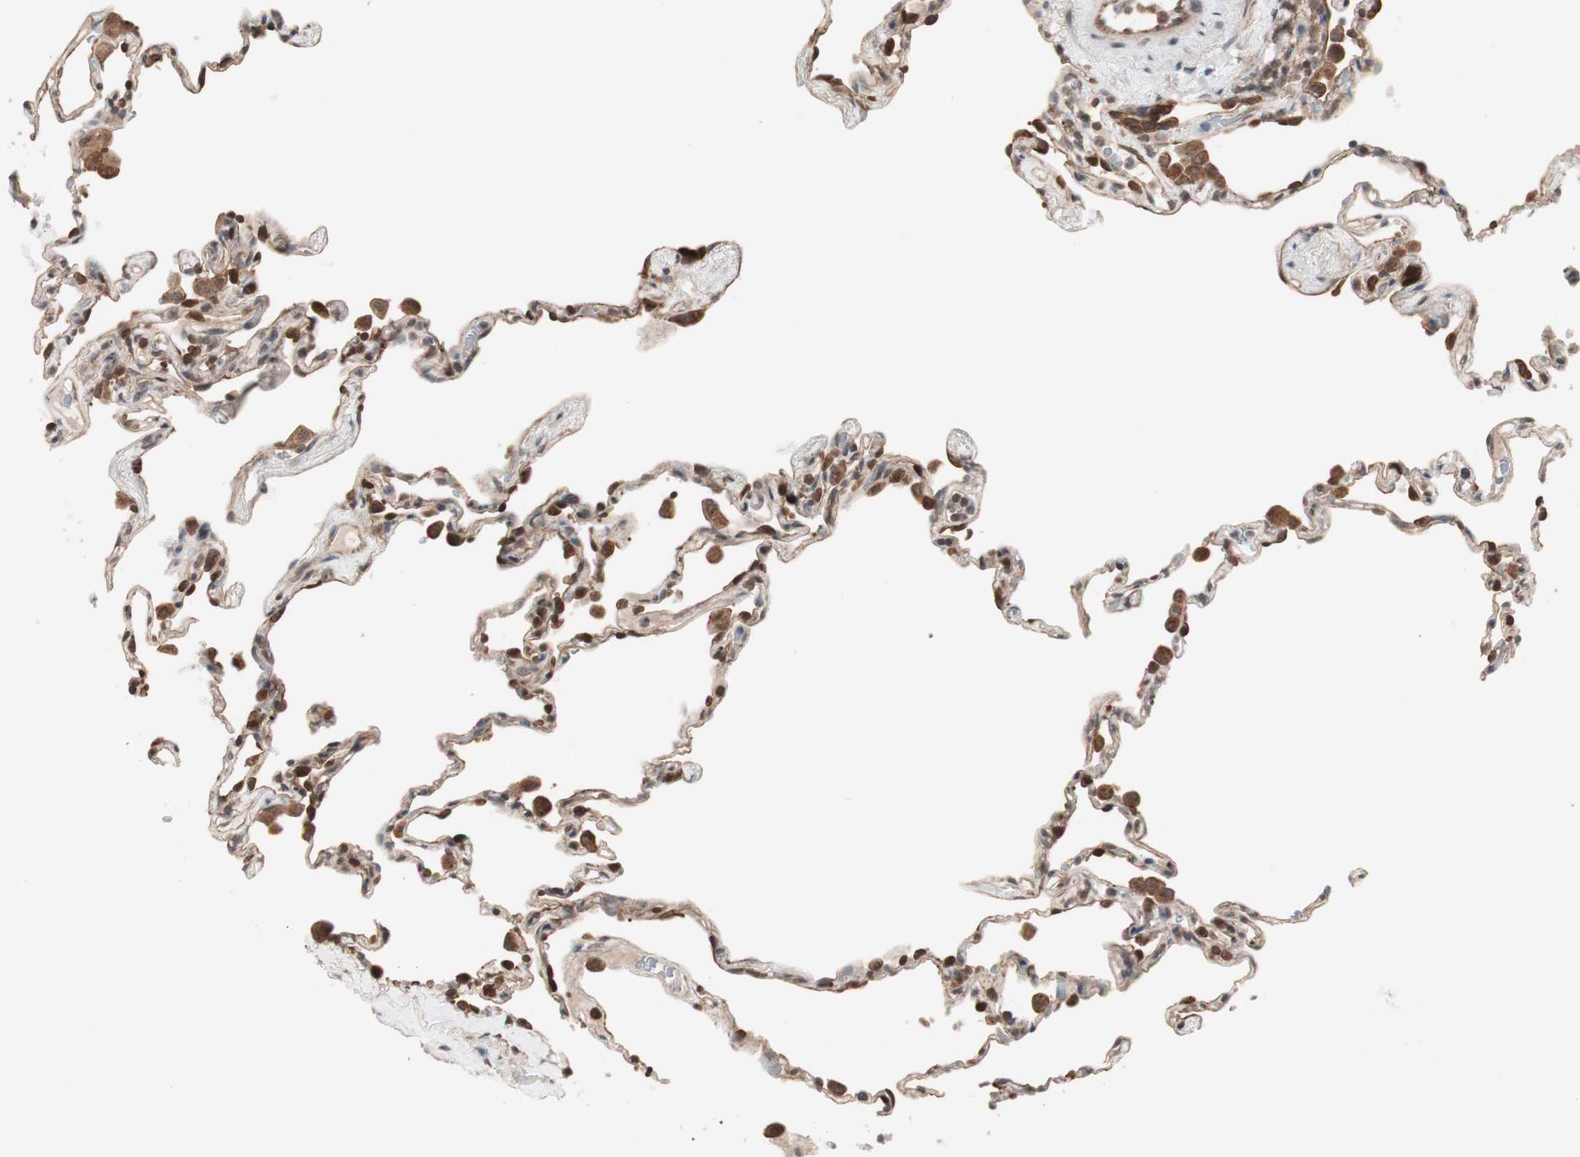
{"staining": {"intensity": "moderate", "quantity": ">75%", "location": "cytoplasmic/membranous"}, "tissue": "lung", "cell_type": "Alveolar cells", "image_type": "normal", "snomed": [{"axis": "morphology", "description": "Normal tissue, NOS"}, {"axis": "topography", "description": "Lung"}], "caption": "Alveolar cells demonstrate medium levels of moderate cytoplasmic/membranous expression in approximately >75% of cells in normal human lung. (DAB IHC with brightfield microscopy, high magnification).", "gene": "FBXO5", "patient": {"sex": "male", "age": 59}}